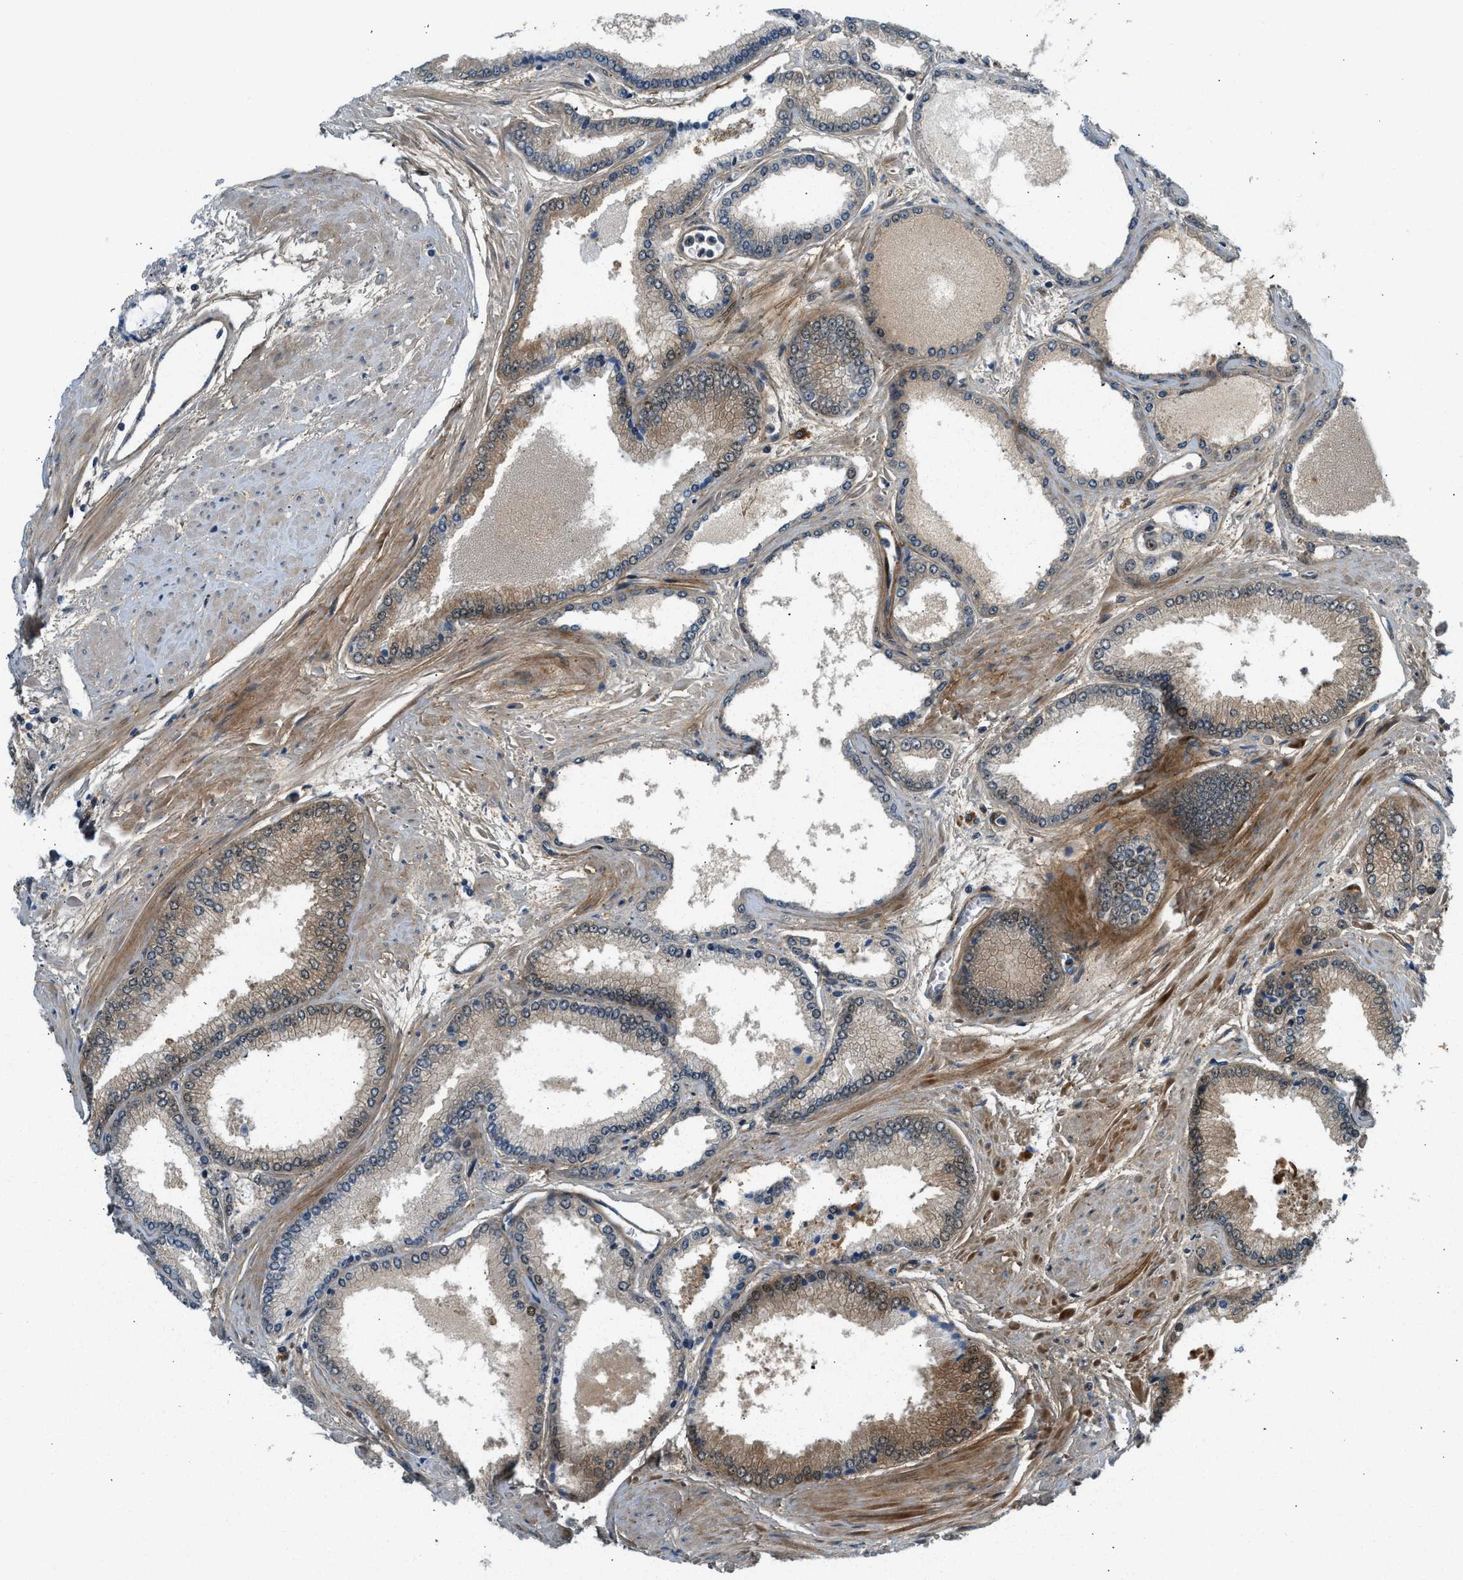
{"staining": {"intensity": "moderate", "quantity": ">75%", "location": "cytoplasmic/membranous"}, "tissue": "prostate cancer", "cell_type": "Tumor cells", "image_type": "cancer", "snomed": [{"axis": "morphology", "description": "Adenocarcinoma, High grade"}, {"axis": "topography", "description": "Prostate"}], "caption": "The immunohistochemical stain labels moderate cytoplasmic/membranous staining in tumor cells of prostate high-grade adenocarcinoma tissue.", "gene": "EDNRA", "patient": {"sex": "male", "age": 61}}